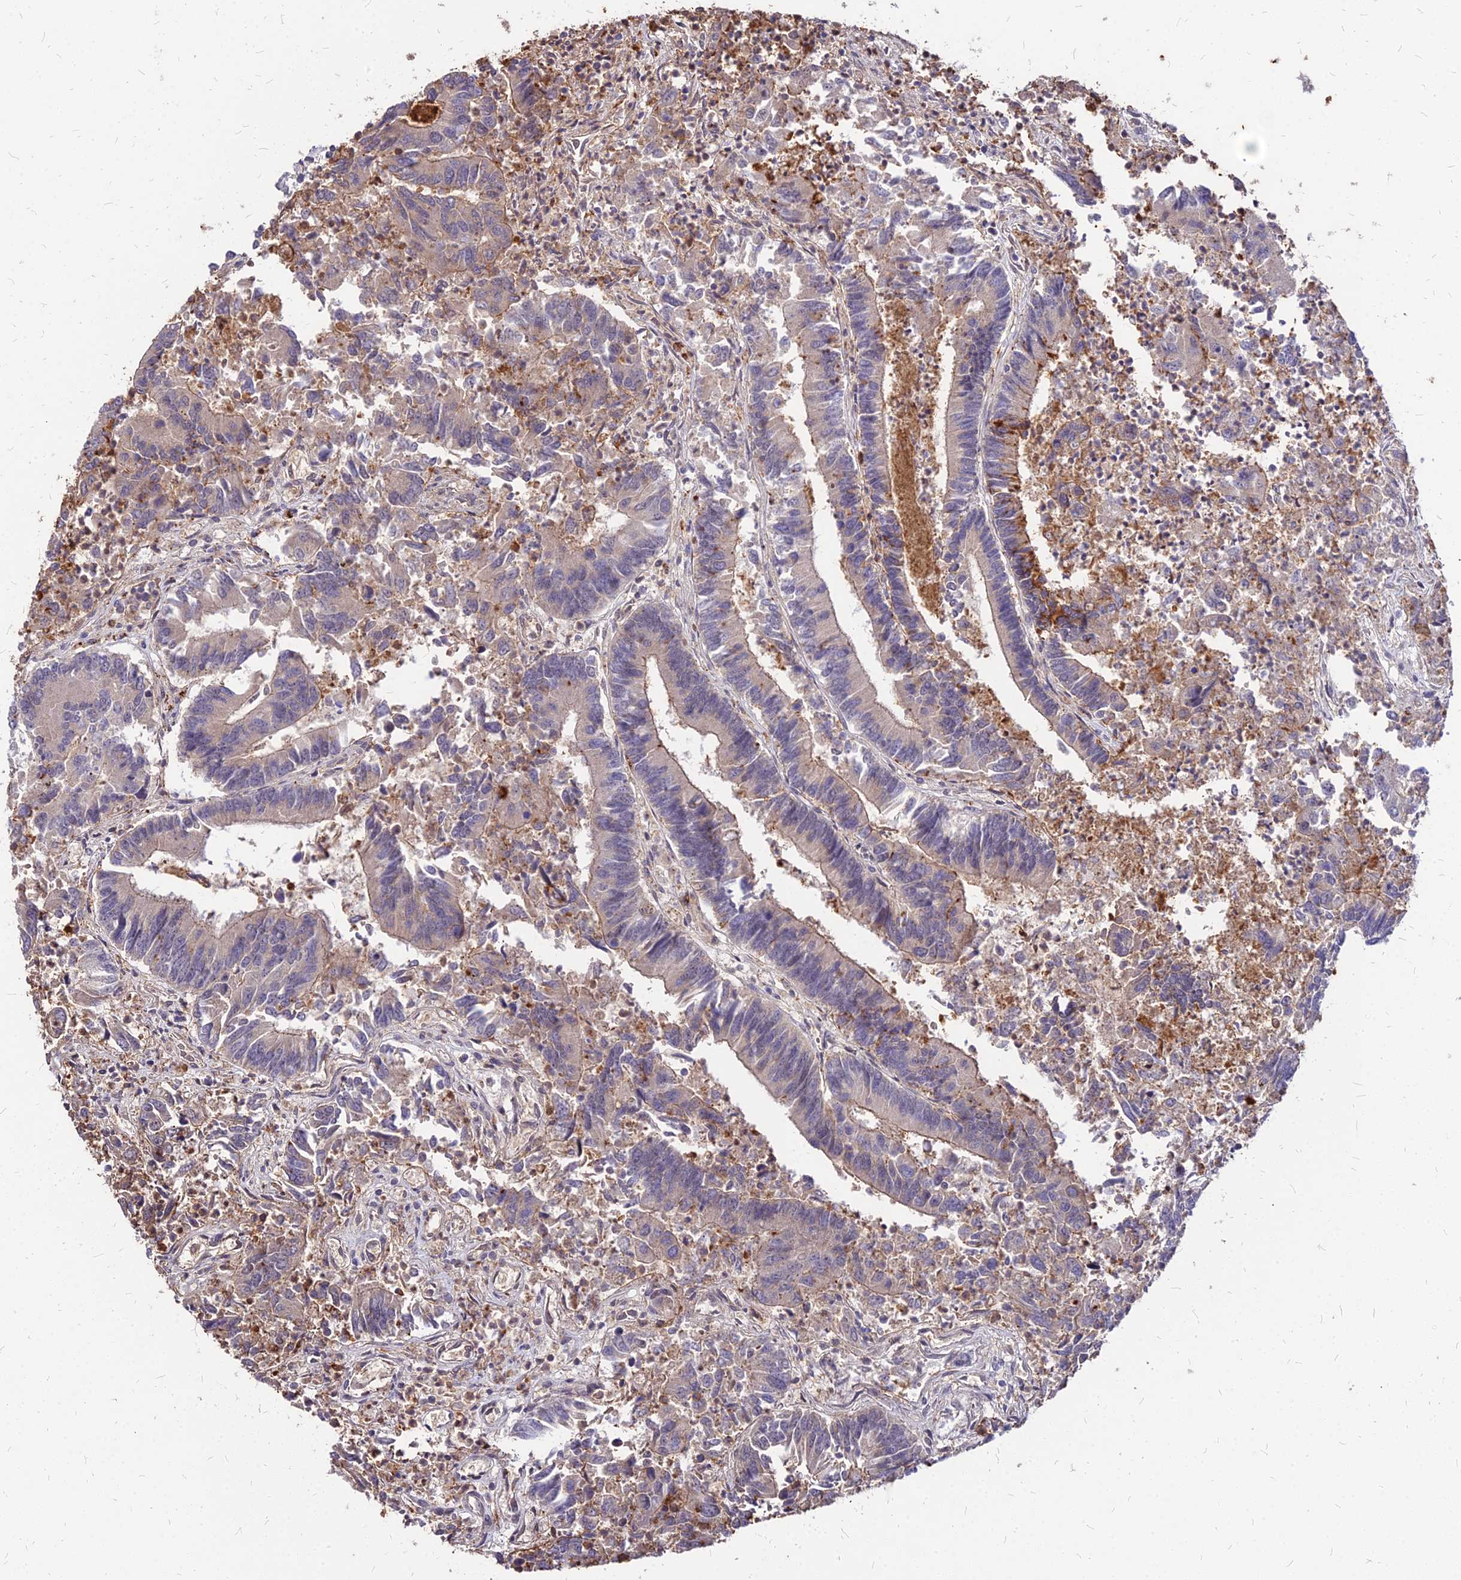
{"staining": {"intensity": "moderate", "quantity": "<25%", "location": "cytoplasmic/membranous"}, "tissue": "colorectal cancer", "cell_type": "Tumor cells", "image_type": "cancer", "snomed": [{"axis": "morphology", "description": "Adenocarcinoma, NOS"}, {"axis": "topography", "description": "Colon"}], "caption": "Brown immunohistochemical staining in colorectal cancer (adenocarcinoma) exhibits moderate cytoplasmic/membranous positivity in about <25% of tumor cells.", "gene": "APBA3", "patient": {"sex": "female", "age": 67}}